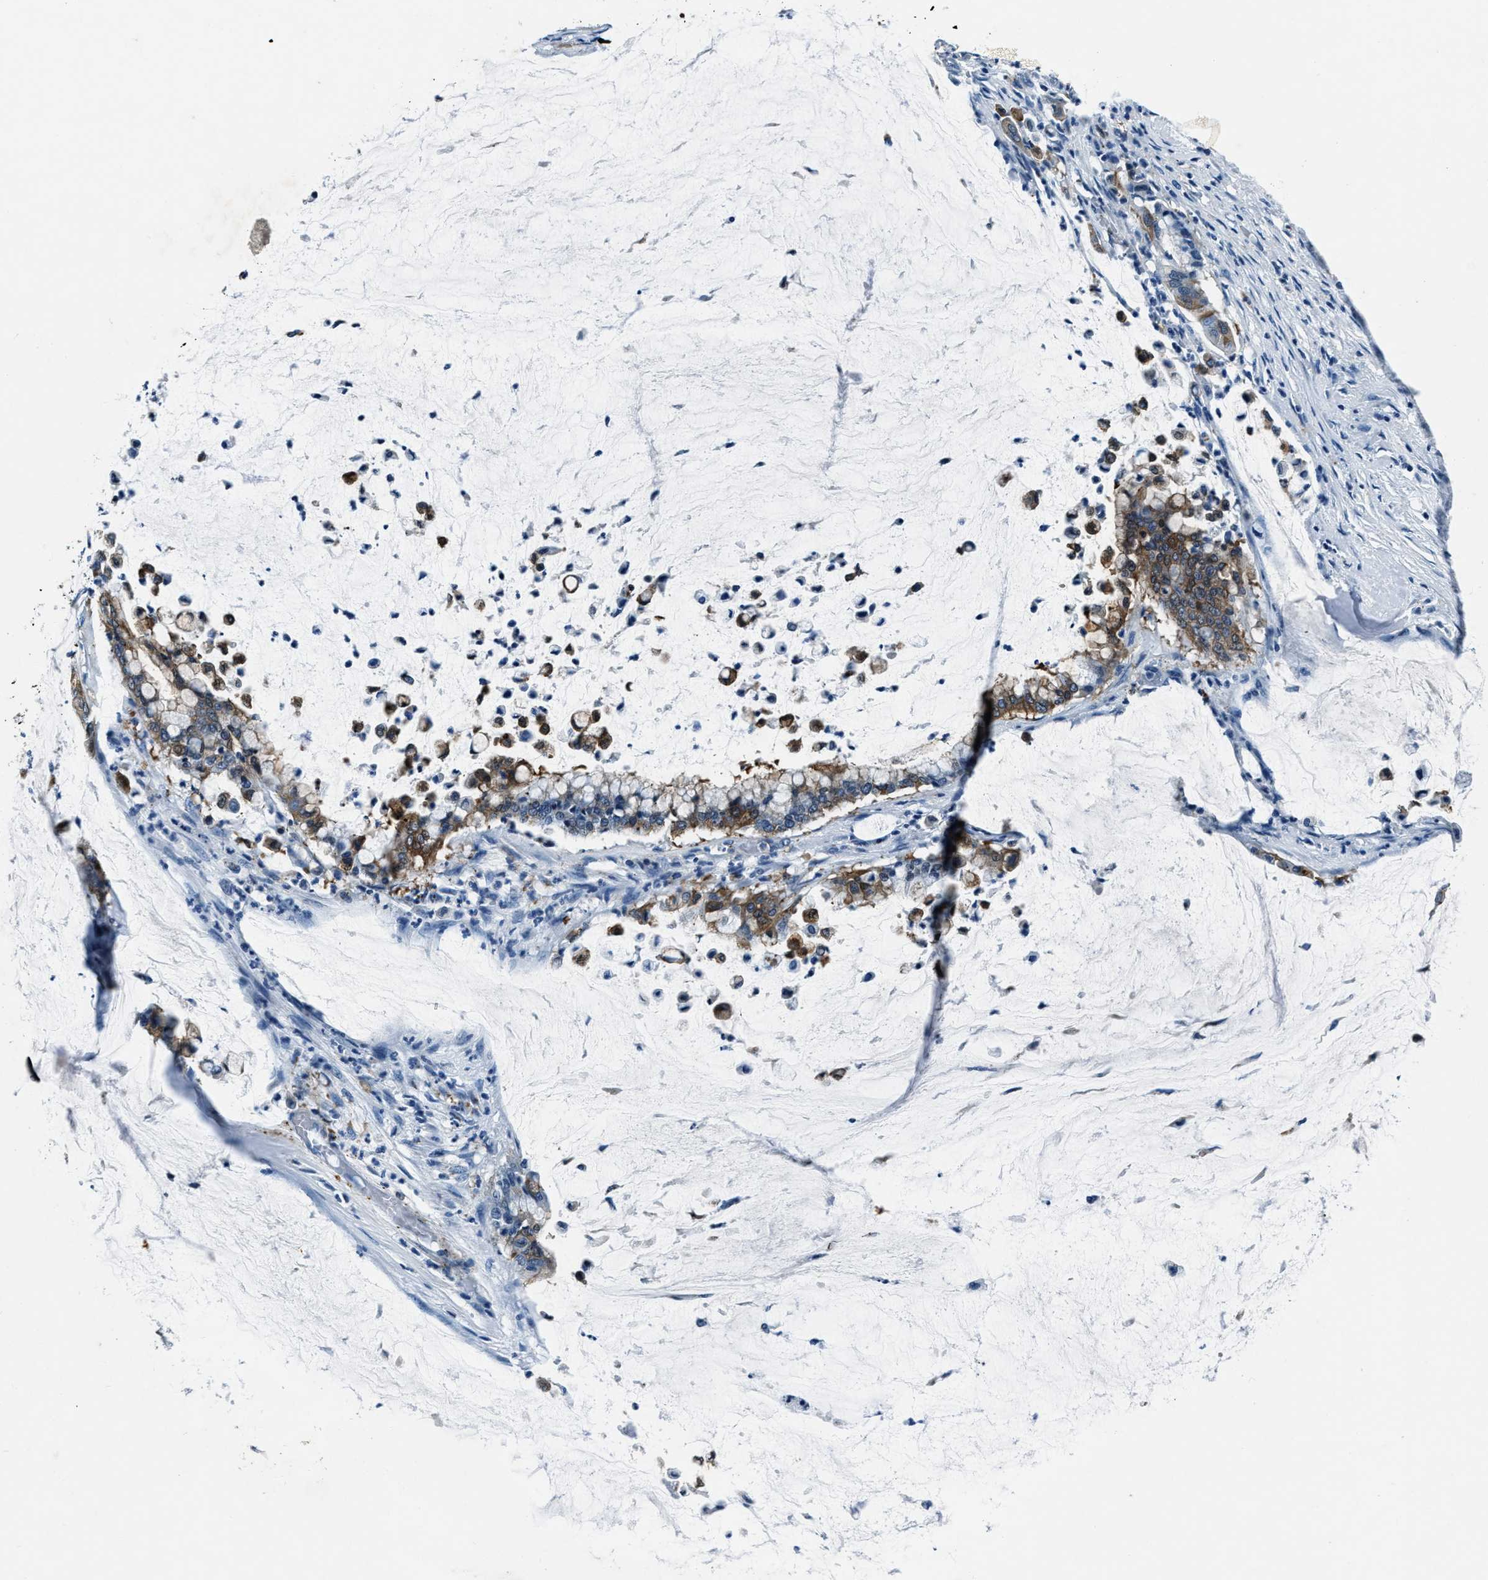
{"staining": {"intensity": "moderate", "quantity": "<25%", "location": "cytoplasmic/membranous"}, "tissue": "pancreatic cancer", "cell_type": "Tumor cells", "image_type": "cancer", "snomed": [{"axis": "morphology", "description": "Adenocarcinoma, NOS"}, {"axis": "topography", "description": "Pancreas"}], "caption": "The immunohistochemical stain labels moderate cytoplasmic/membranous positivity in tumor cells of adenocarcinoma (pancreatic) tissue. (DAB IHC, brown staining for protein, blue staining for nuclei).", "gene": "PTPDC1", "patient": {"sex": "male", "age": 41}}